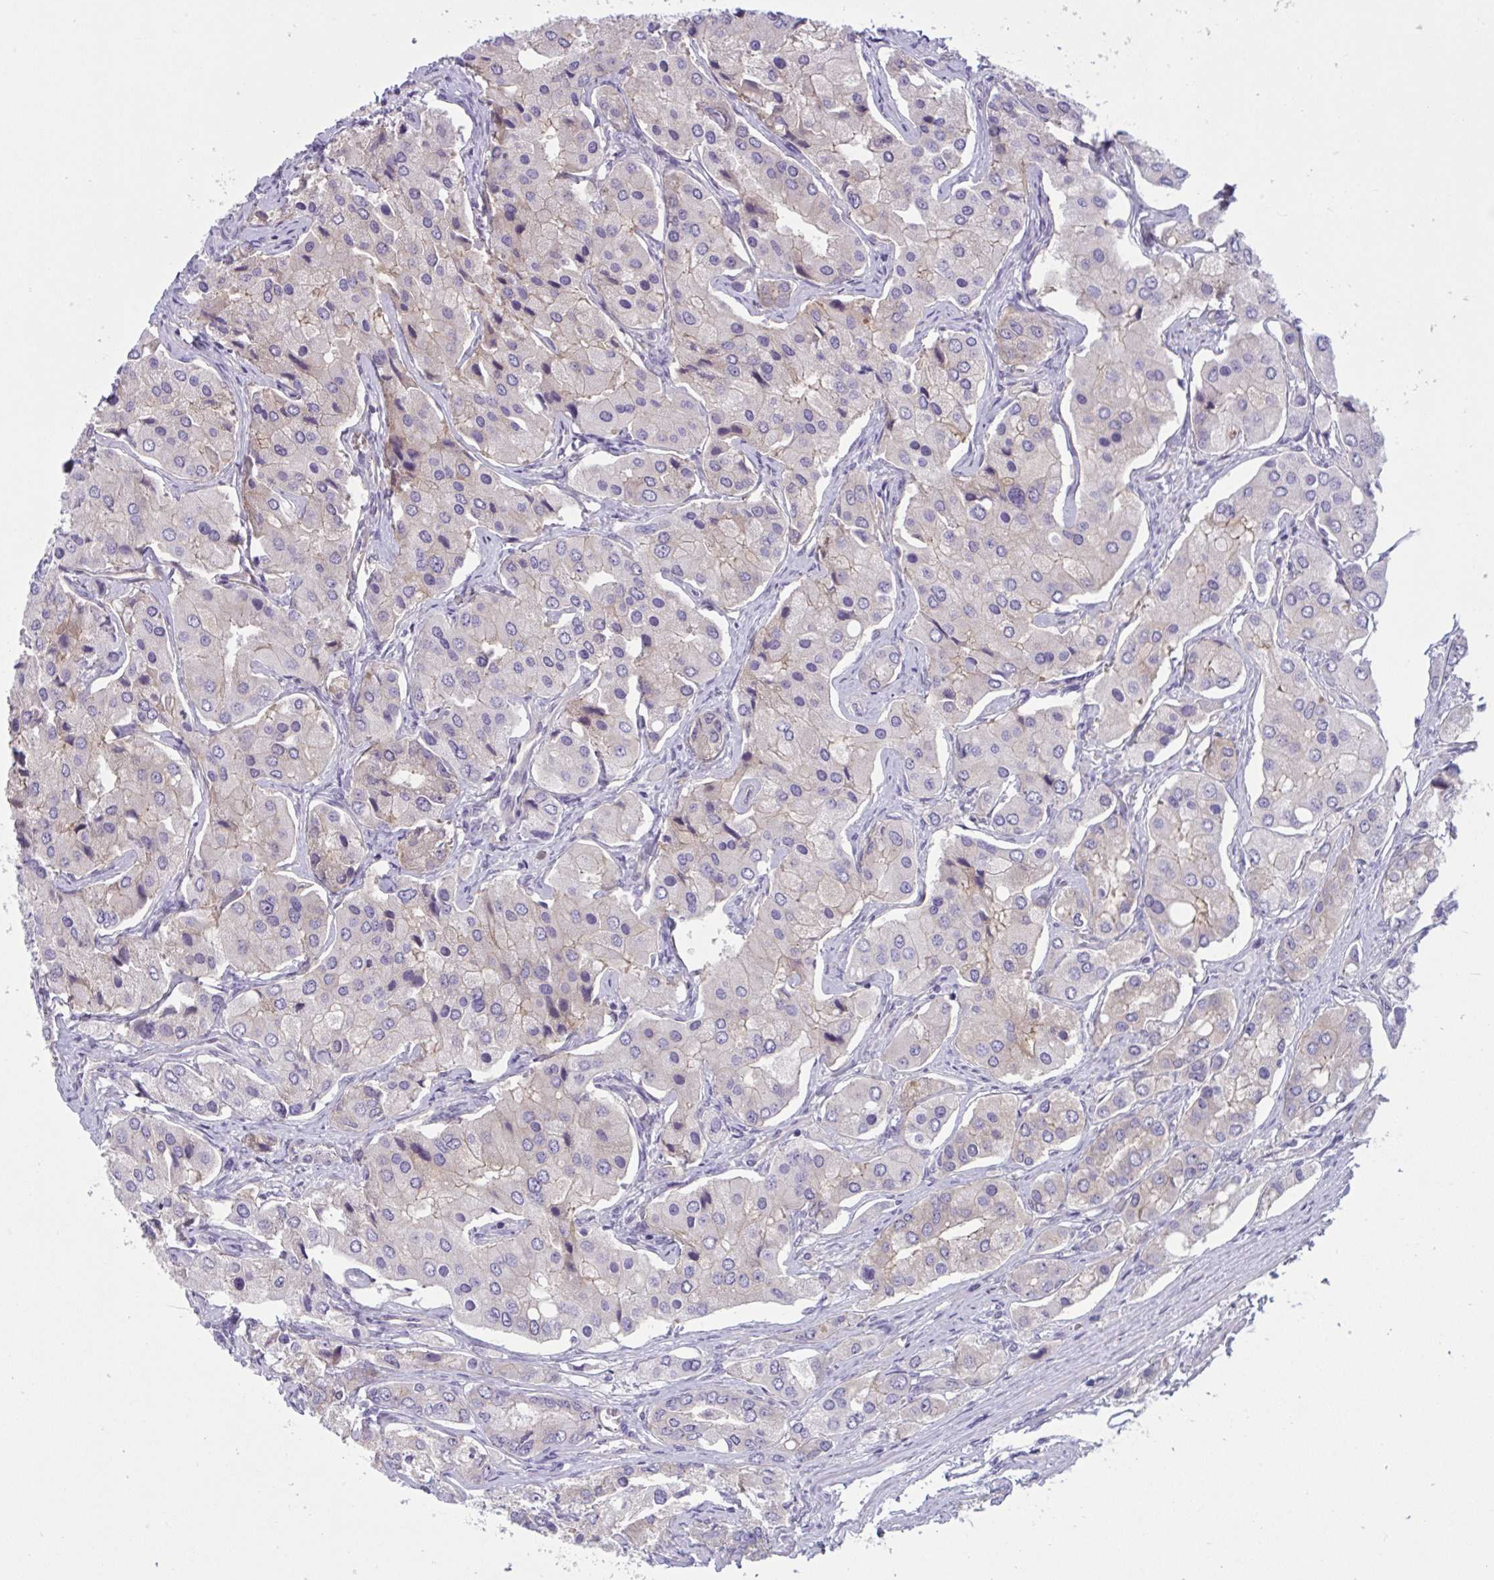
{"staining": {"intensity": "weak", "quantity": "<25%", "location": "cytoplasmic/membranous"}, "tissue": "prostate cancer", "cell_type": "Tumor cells", "image_type": "cancer", "snomed": [{"axis": "morphology", "description": "Adenocarcinoma, Low grade"}, {"axis": "topography", "description": "Prostate"}], "caption": "An image of human prostate cancer is negative for staining in tumor cells. The staining is performed using DAB (3,3'-diaminobenzidine) brown chromogen with nuclei counter-stained in using hematoxylin.", "gene": "TTC7B", "patient": {"sex": "male", "age": 69}}